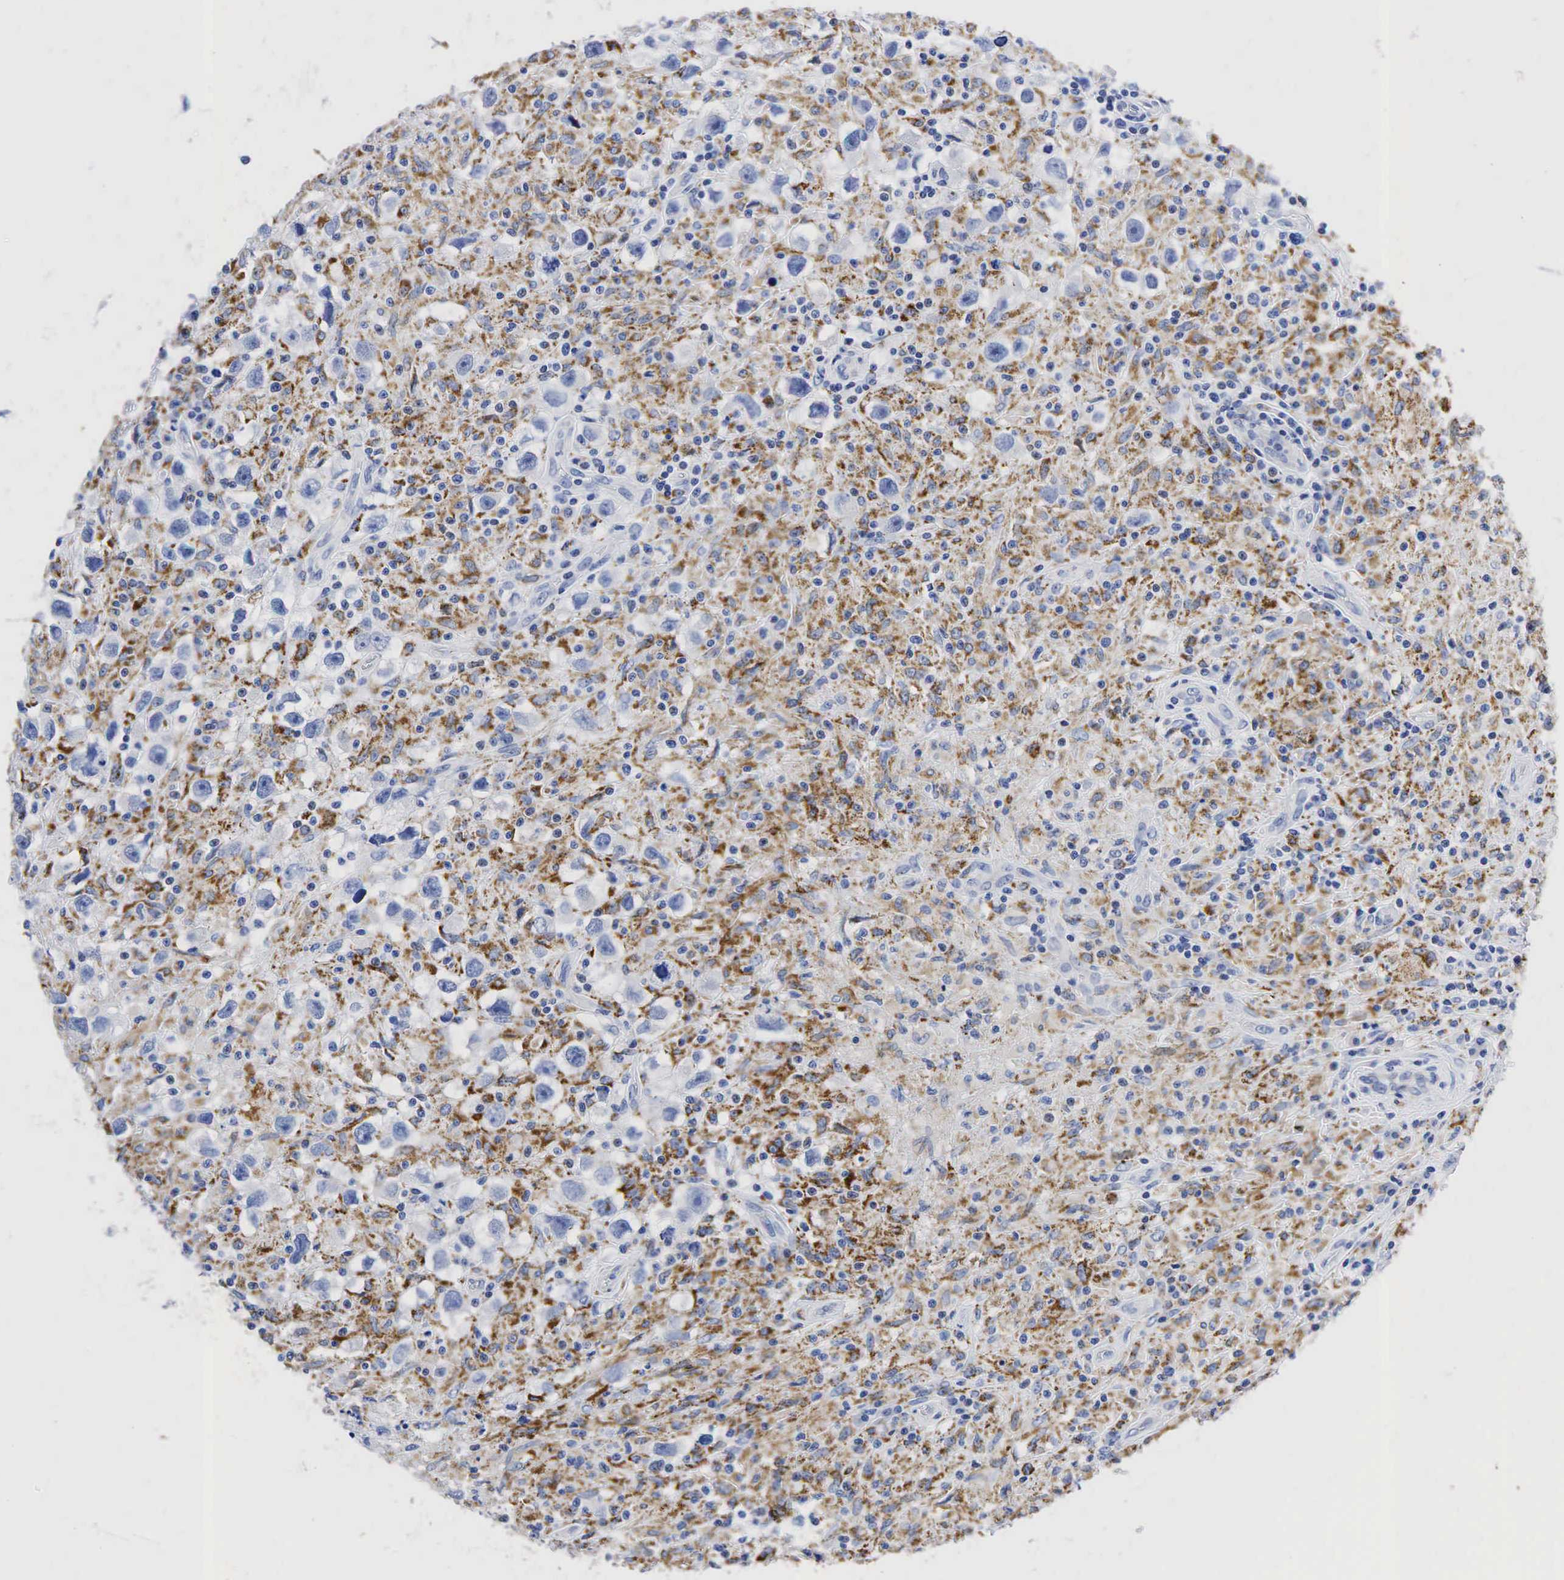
{"staining": {"intensity": "moderate", "quantity": "<25%", "location": "cytoplasmic/membranous"}, "tissue": "testis cancer", "cell_type": "Tumor cells", "image_type": "cancer", "snomed": [{"axis": "morphology", "description": "Seminoma, NOS"}, {"axis": "topography", "description": "Testis"}], "caption": "Immunohistochemistry (IHC) image of neoplastic tissue: human seminoma (testis) stained using immunohistochemistry demonstrates low levels of moderate protein expression localized specifically in the cytoplasmic/membranous of tumor cells, appearing as a cytoplasmic/membranous brown color.", "gene": "SYP", "patient": {"sex": "male", "age": 34}}